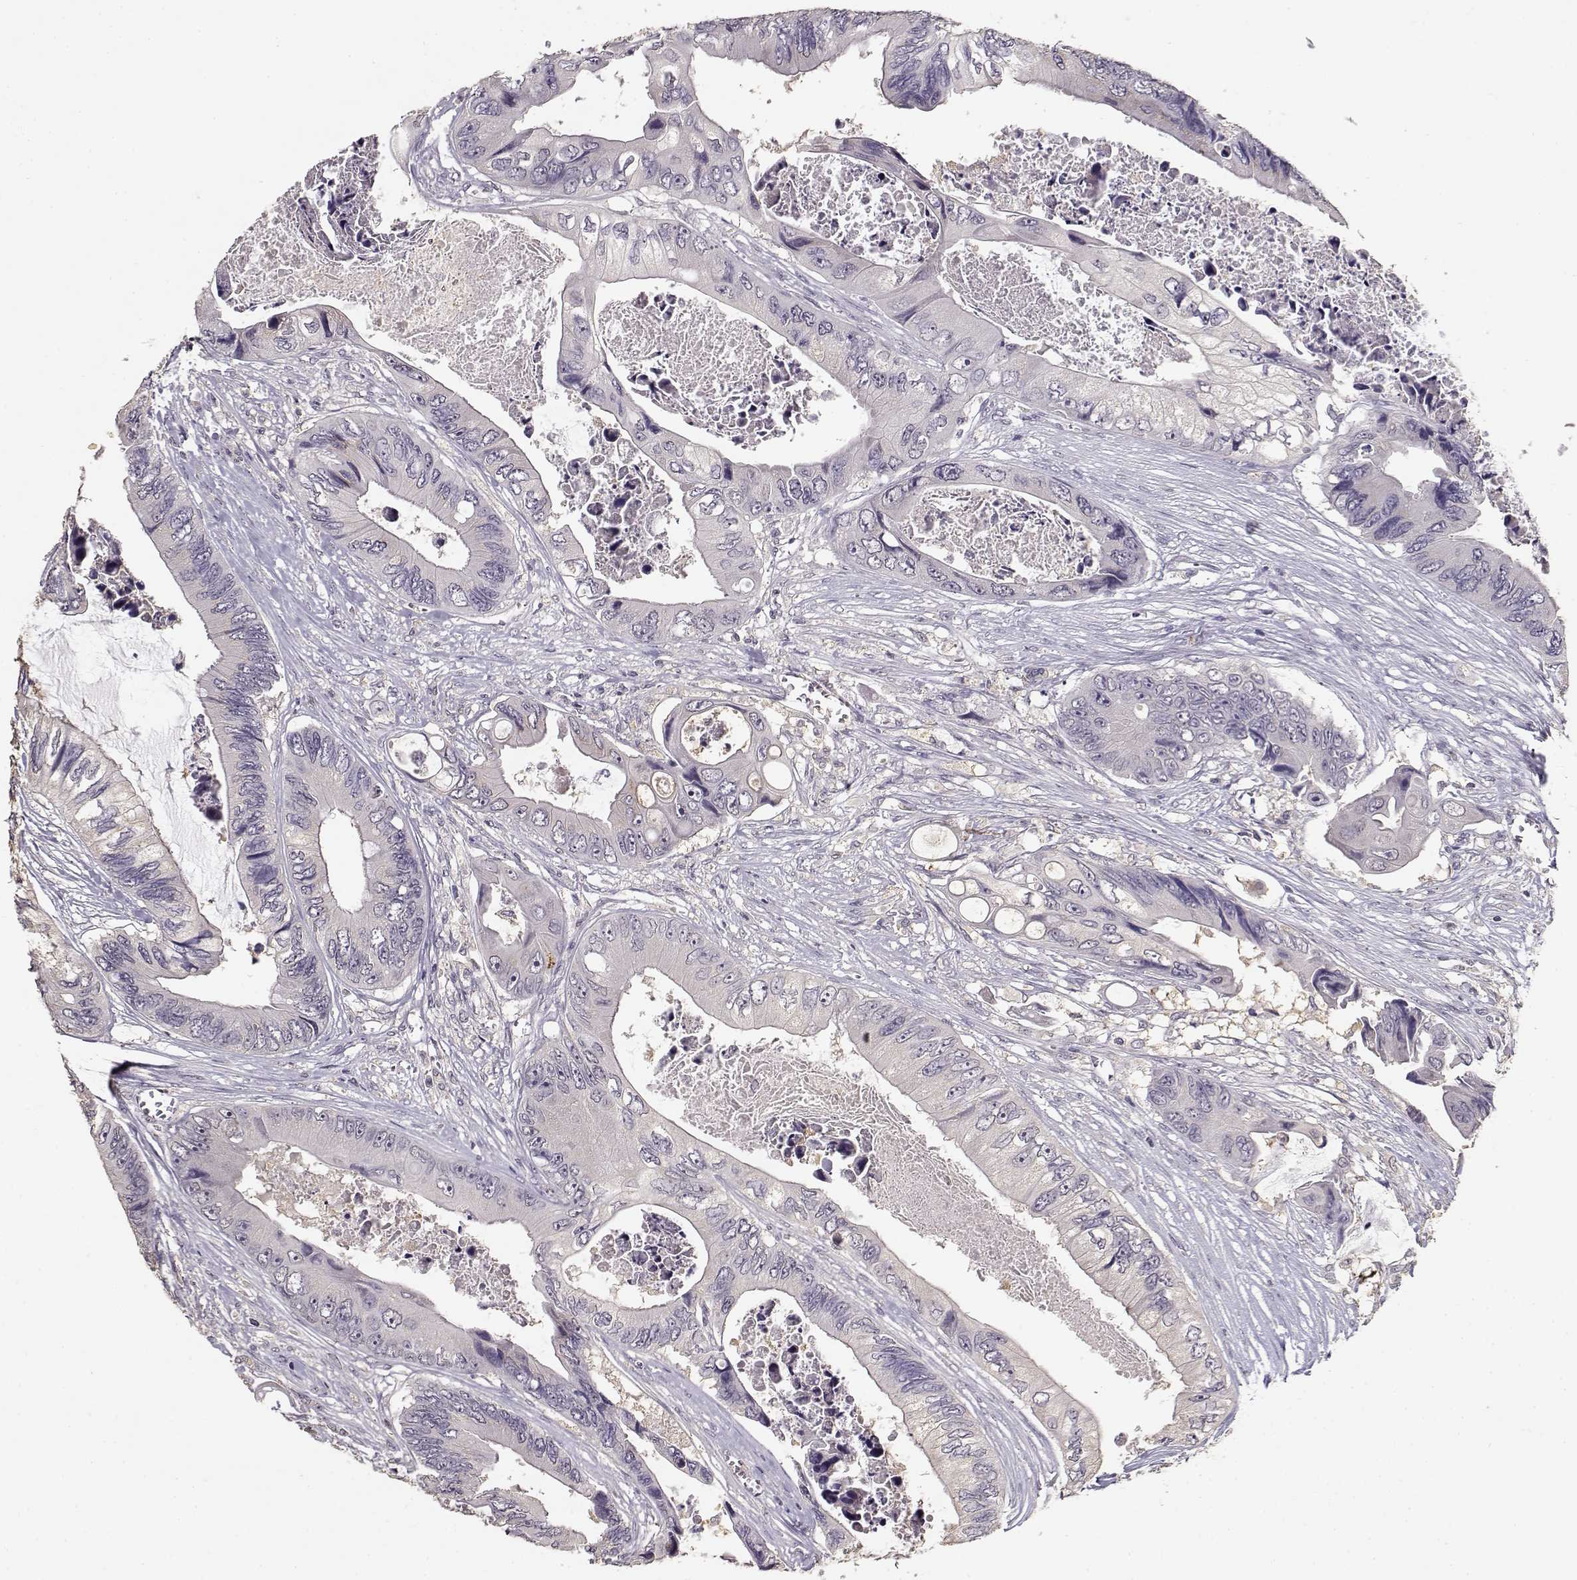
{"staining": {"intensity": "negative", "quantity": "none", "location": "none"}, "tissue": "colorectal cancer", "cell_type": "Tumor cells", "image_type": "cancer", "snomed": [{"axis": "morphology", "description": "Adenocarcinoma, NOS"}, {"axis": "topography", "description": "Rectum"}], "caption": "DAB immunohistochemical staining of human colorectal adenocarcinoma shows no significant expression in tumor cells.", "gene": "UROC1", "patient": {"sex": "male", "age": 63}}